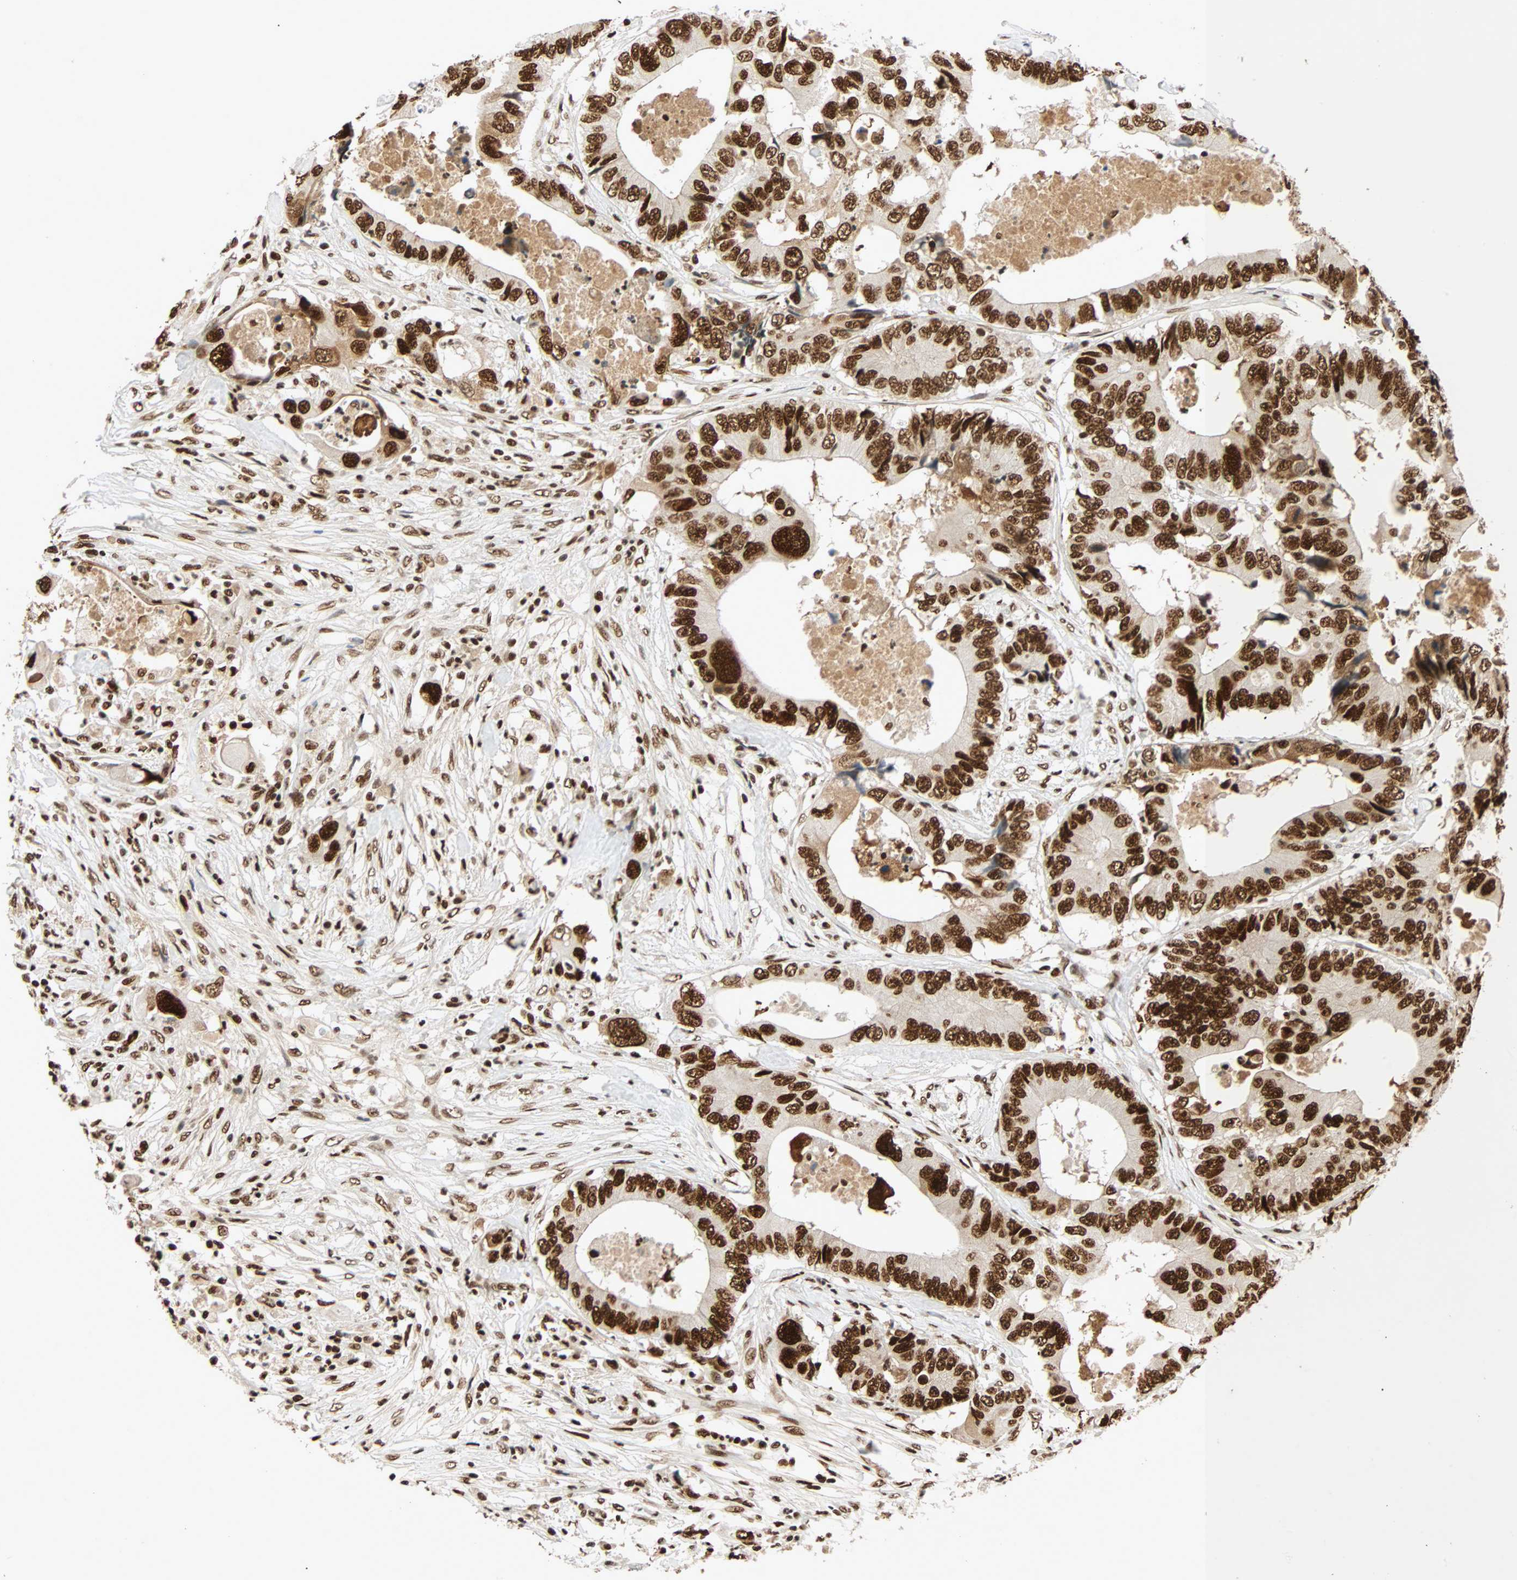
{"staining": {"intensity": "strong", "quantity": ">75%", "location": "nuclear"}, "tissue": "colorectal cancer", "cell_type": "Tumor cells", "image_type": "cancer", "snomed": [{"axis": "morphology", "description": "Adenocarcinoma, NOS"}, {"axis": "topography", "description": "Colon"}], "caption": "Strong nuclear expression is appreciated in about >75% of tumor cells in colorectal cancer (adenocarcinoma).", "gene": "CDK12", "patient": {"sex": "male", "age": 71}}